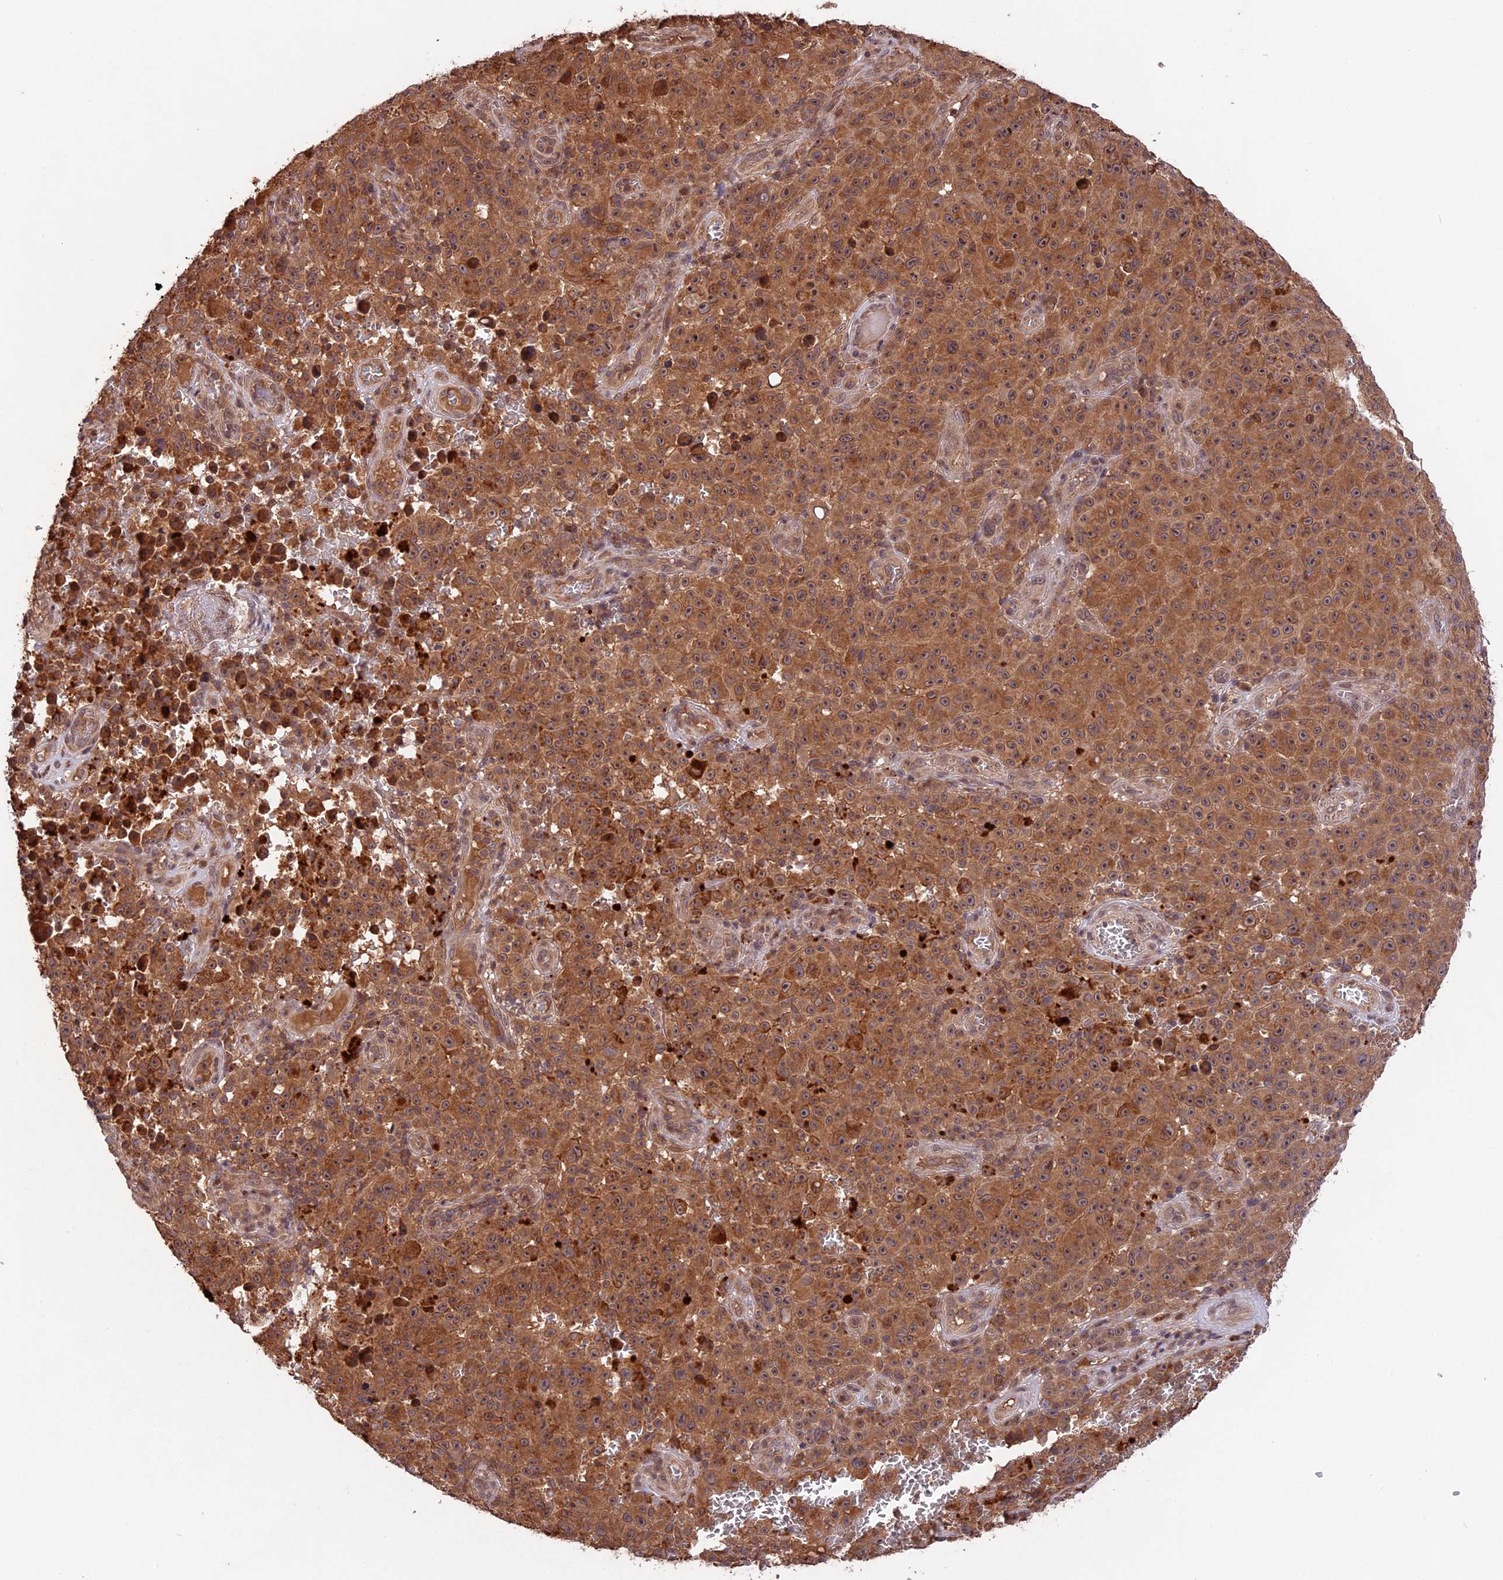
{"staining": {"intensity": "moderate", "quantity": ">75%", "location": "cytoplasmic/membranous"}, "tissue": "melanoma", "cell_type": "Tumor cells", "image_type": "cancer", "snomed": [{"axis": "morphology", "description": "Malignant melanoma, NOS"}, {"axis": "topography", "description": "Skin"}], "caption": "Protein analysis of malignant melanoma tissue shows moderate cytoplasmic/membranous positivity in about >75% of tumor cells. (DAB (3,3'-diaminobenzidine) = brown stain, brightfield microscopy at high magnification).", "gene": "CHAC1", "patient": {"sex": "female", "age": 82}}